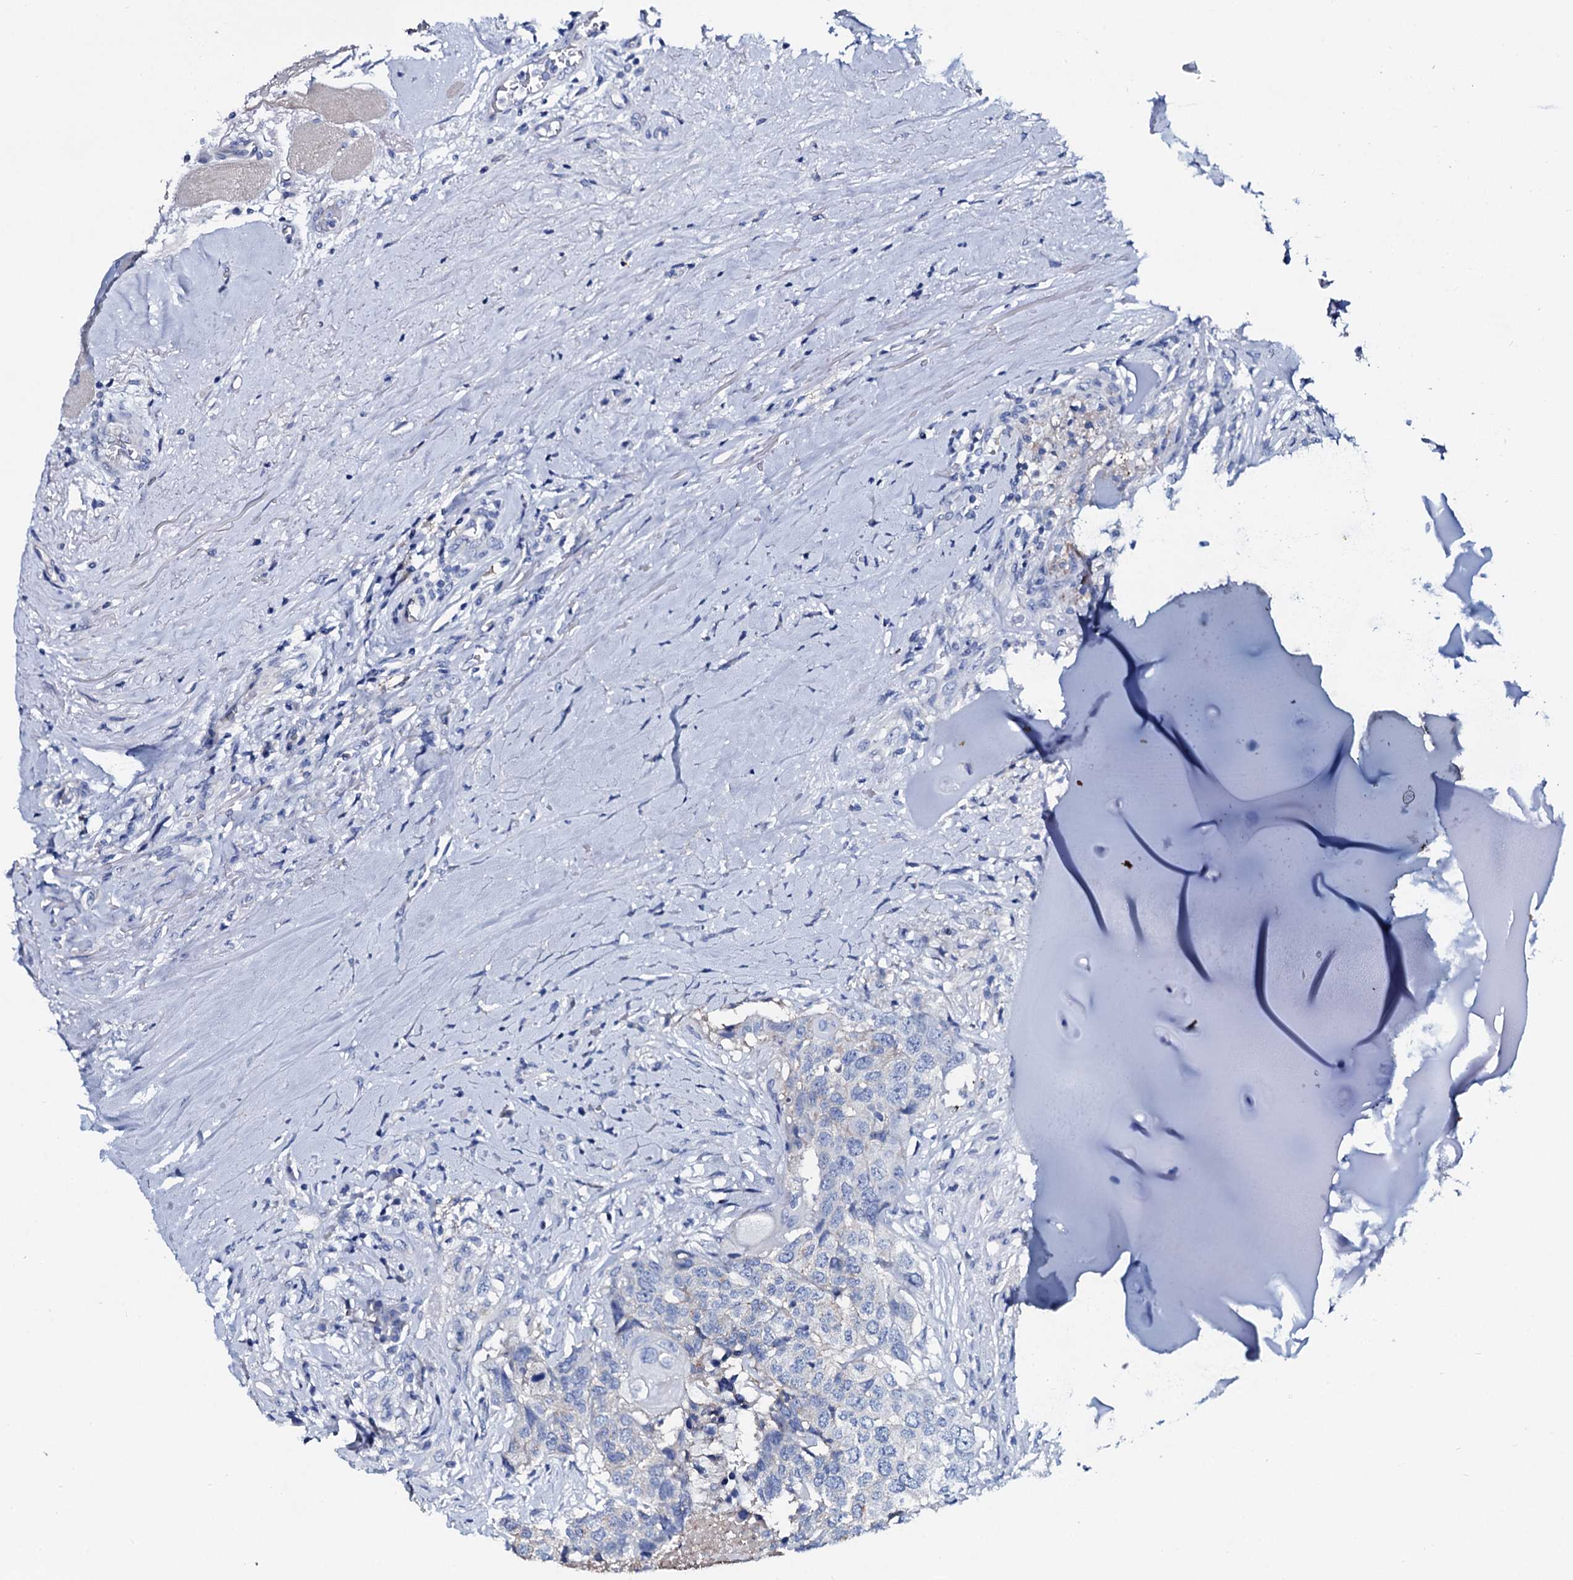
{"staining": {"intensity": "negative", "quantity": "none", "location": "none"}, "tissue": "head and neck cancer", "cell_type": "Tumor cells", "image_type": "cancer", "snomed": [{"axis": "morphology", "description": "Squamous cell carcinoma, NOS"}, {"axis": "topography", "description": "Head-Neck"}], "caption": "This is an immunohistochemistry (IHC) photomicrograph of human head and neck squamous cell carcinoma. There is no expression in tumor cells.", "gene": "GYS2", "patient": {"sex": "male", "age": 66}}